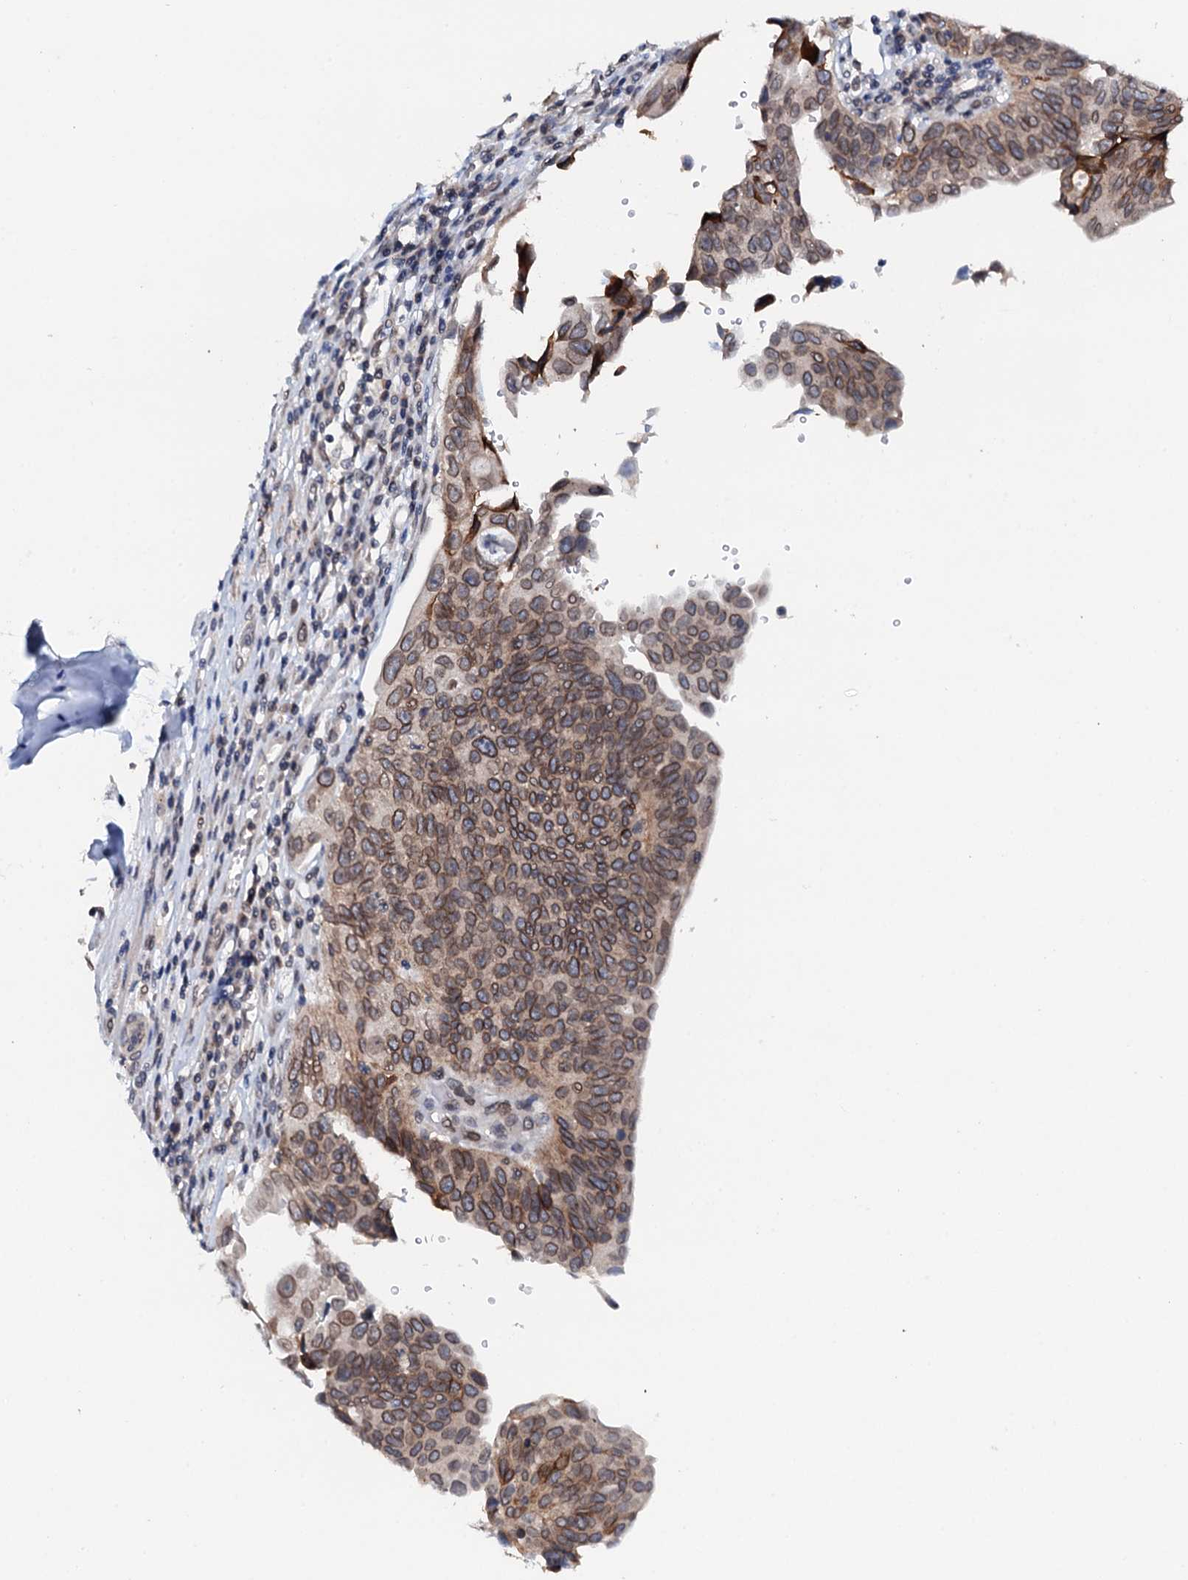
{"staining": {"intensity": "moderate", "quantity": ">75%", "location": "nuclear"}, "tissue": "urothelial cancer", "cell_type": "Tumor cells", "image_type": "cancer", "snomed": [{"axis": "morphology", "description": "Urothelial carcinoma, High grade"}, {"axis": "topography", "description": "Urinary bladder"}], "caption": "Immunohistochemistry (IHC) of high-grade urothelial carcinoma shows medium levels of moderate nuclear expression in about >75% of tumor cells.", "gene": "SNTA1", "patient": {"sex": "female", "age": 80}}